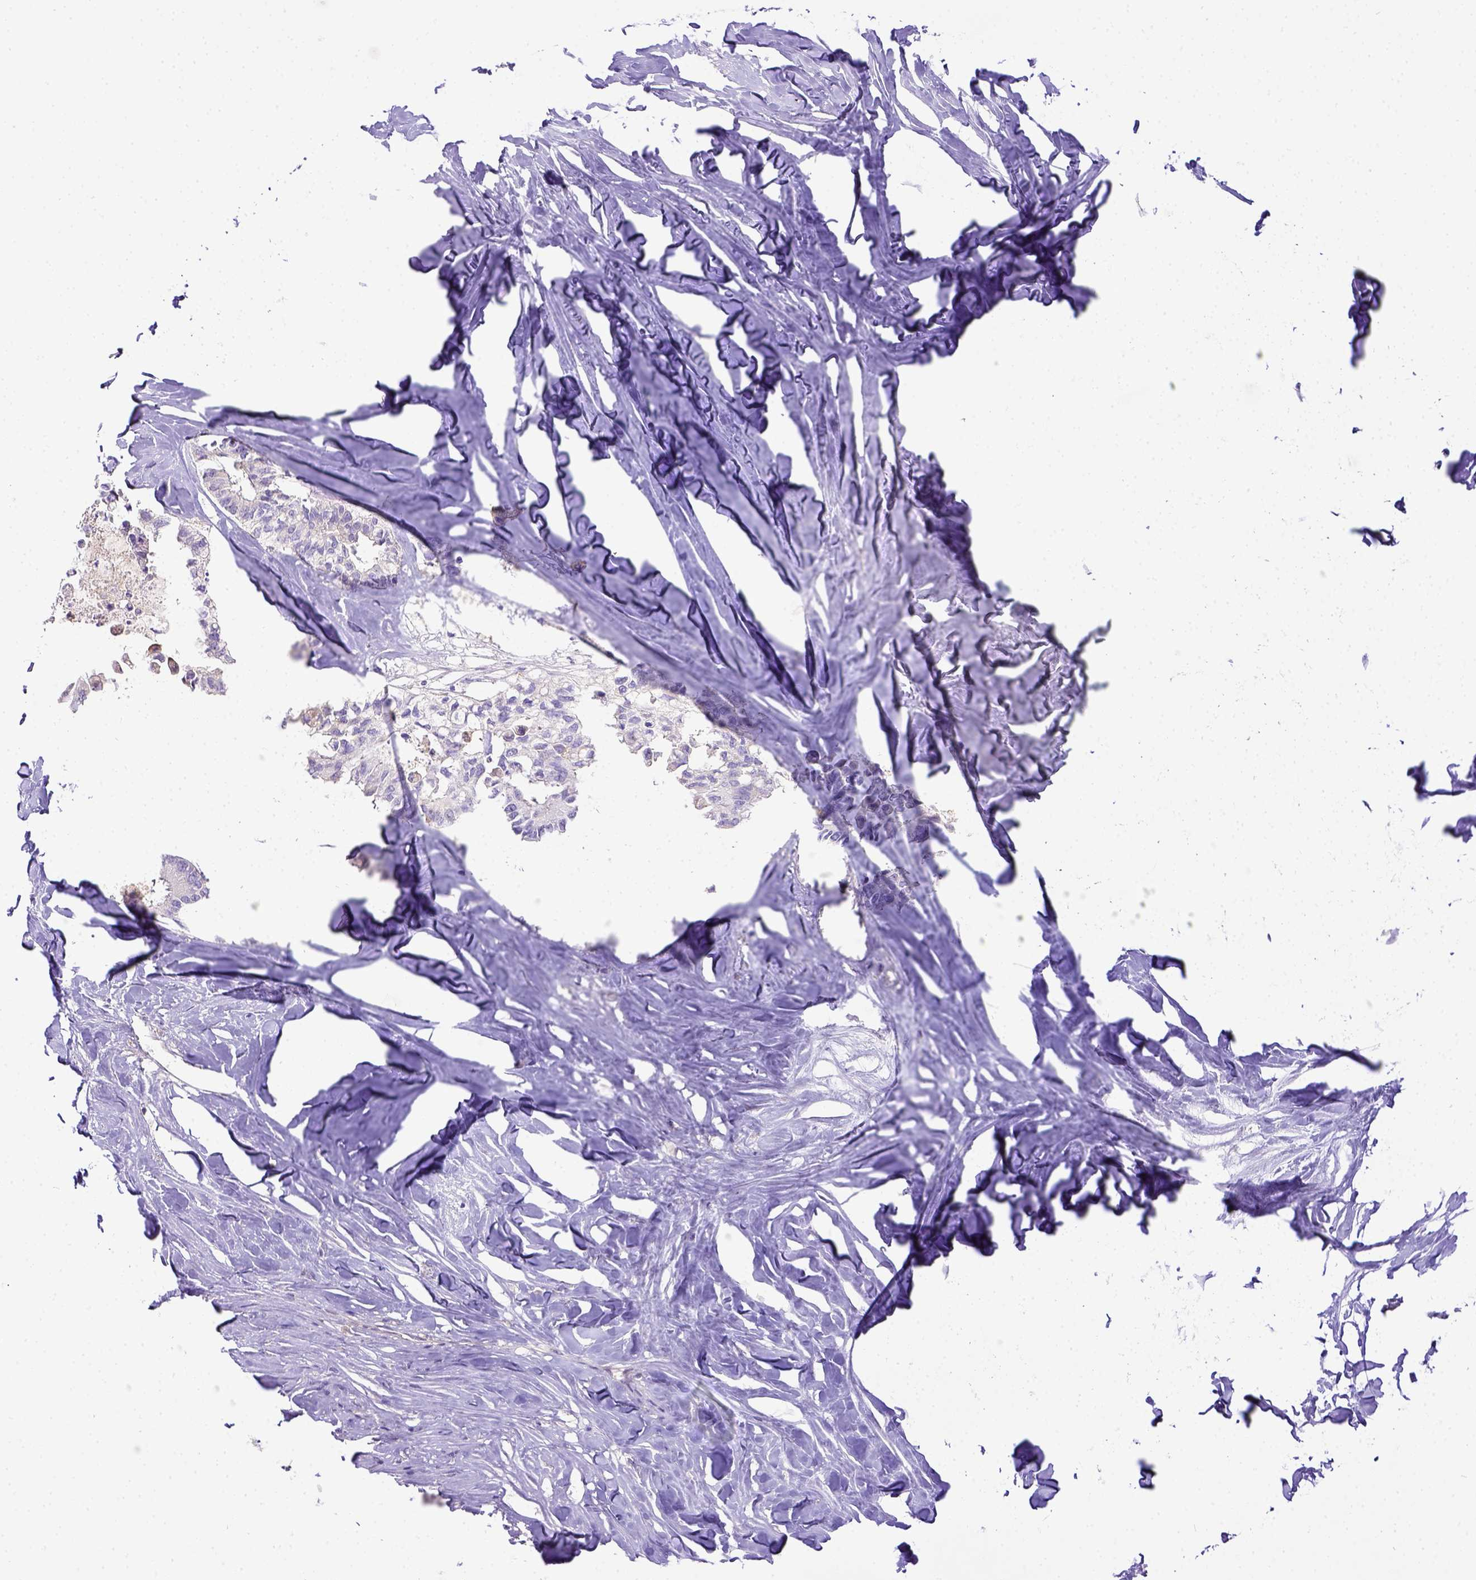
{"staining": {"intensity": "negative", "quantity": "none", "location": "none"}, "tissue": "colorectal cancer", "cell_type": "Tumor cells", "image_type": "cancer", "snomed": [{"axis": "morphology", "description": "Adenocarcinoma, NOS"}, {"axis": "topography", "description": "Colon"}, {"axis": "topography", "description": "Rectum"}], "caption": "This is an immunohistochemistry (IHC) histopathology image of colorectal cancer. There is no positivity in tumor cells.", "gene": "CD40", "patient": {"sex": "male", "age": 57}}